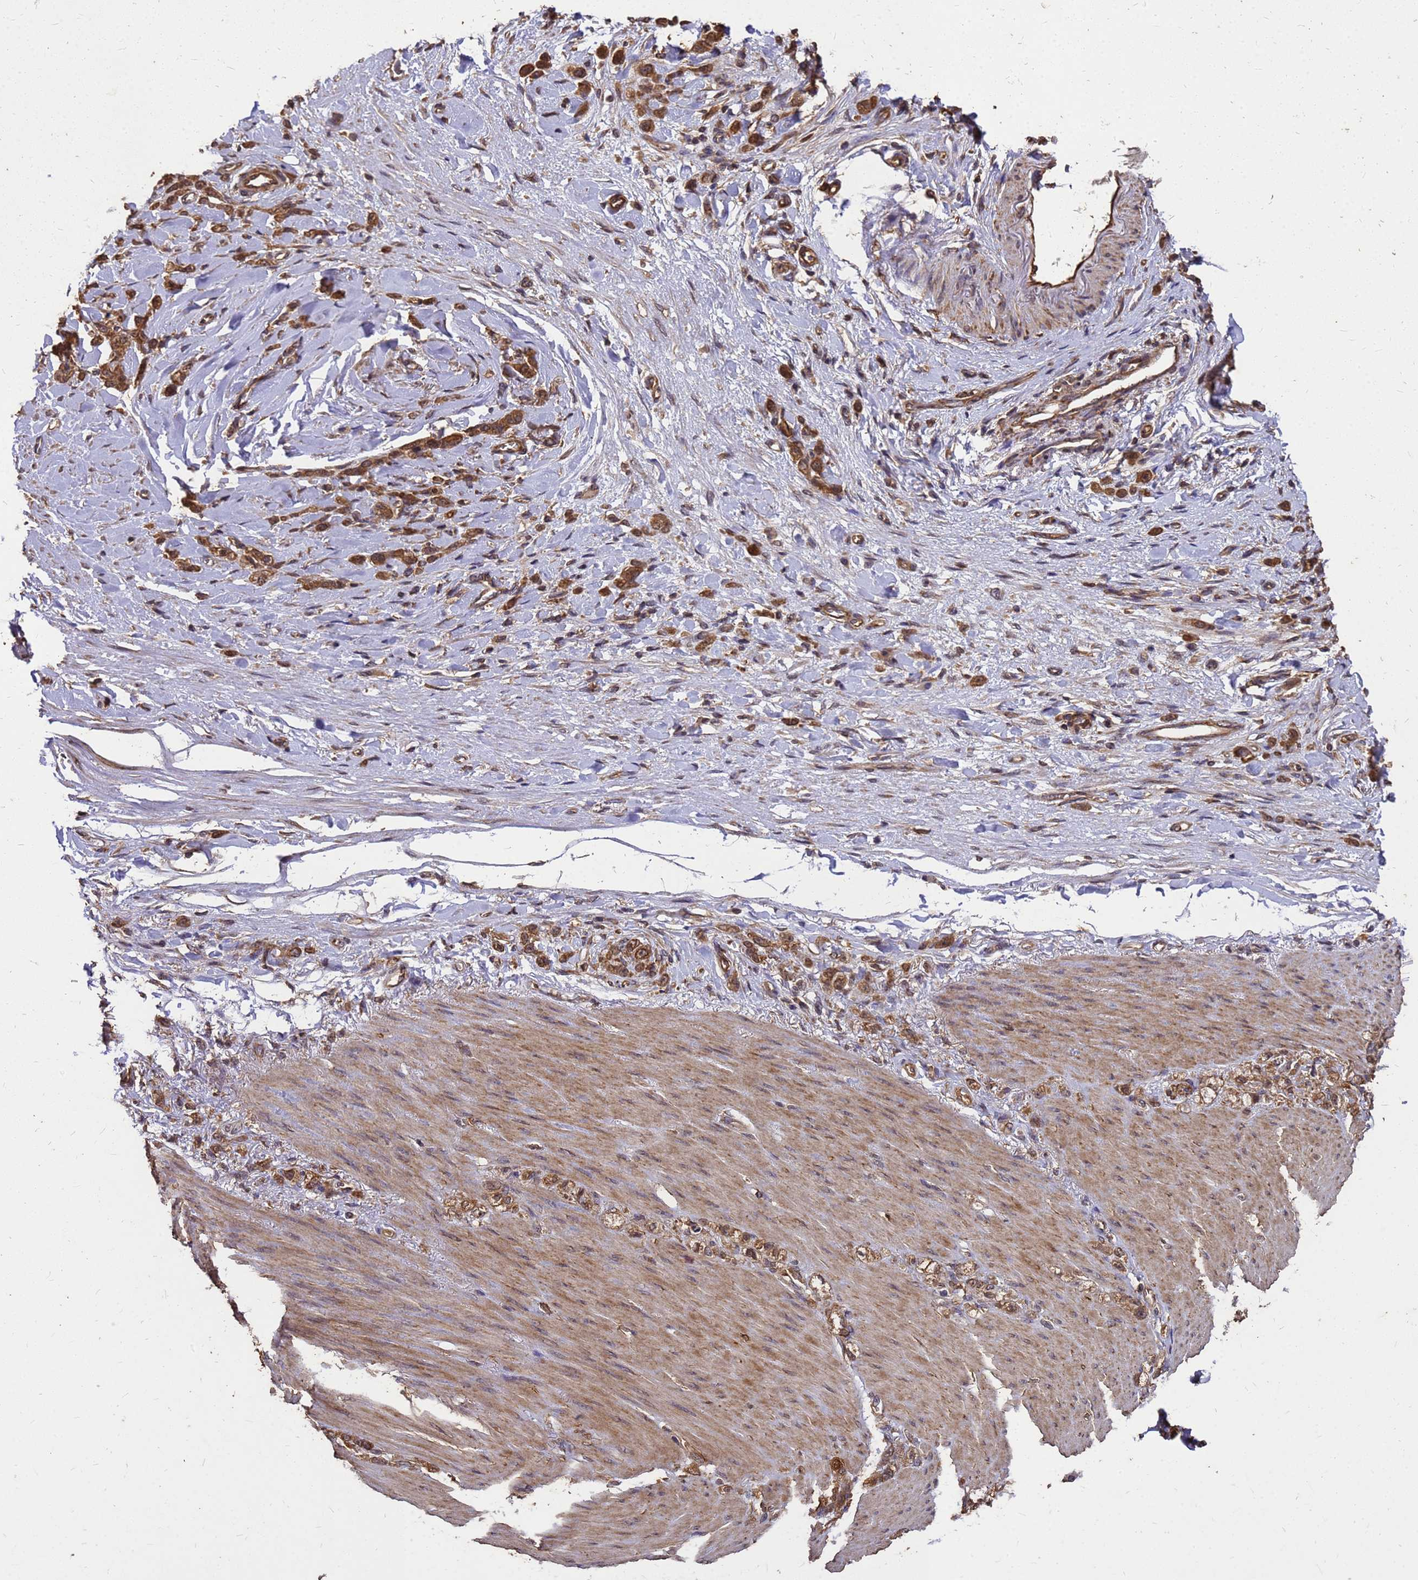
{"staining": {"intensity": "moderate", "quantity": ">75%", "location": "cytoplasmic/membranous"}, "tissue": "stomach cancer", "cell_type": "Tumor cells", "image_type": "cancer", "snomed": [{"axis": "morphology", "description": "Normal tissue, NOS"}, {"axis": "morphology", "description": "Adenocarcinoma, NOS"}, {"axis": "topography", "description": "Stomach"}], "caption": "The immunohistochemical stain labels moderate cytoplasmic/membranous staining in tumor cells of adenocarcinoma (stomach) tissue. (DAB = brown stain, brightfield microscopy at high magnification).", "gene": "ZNF618", "patient": {"sex": "male", "age": 82}}